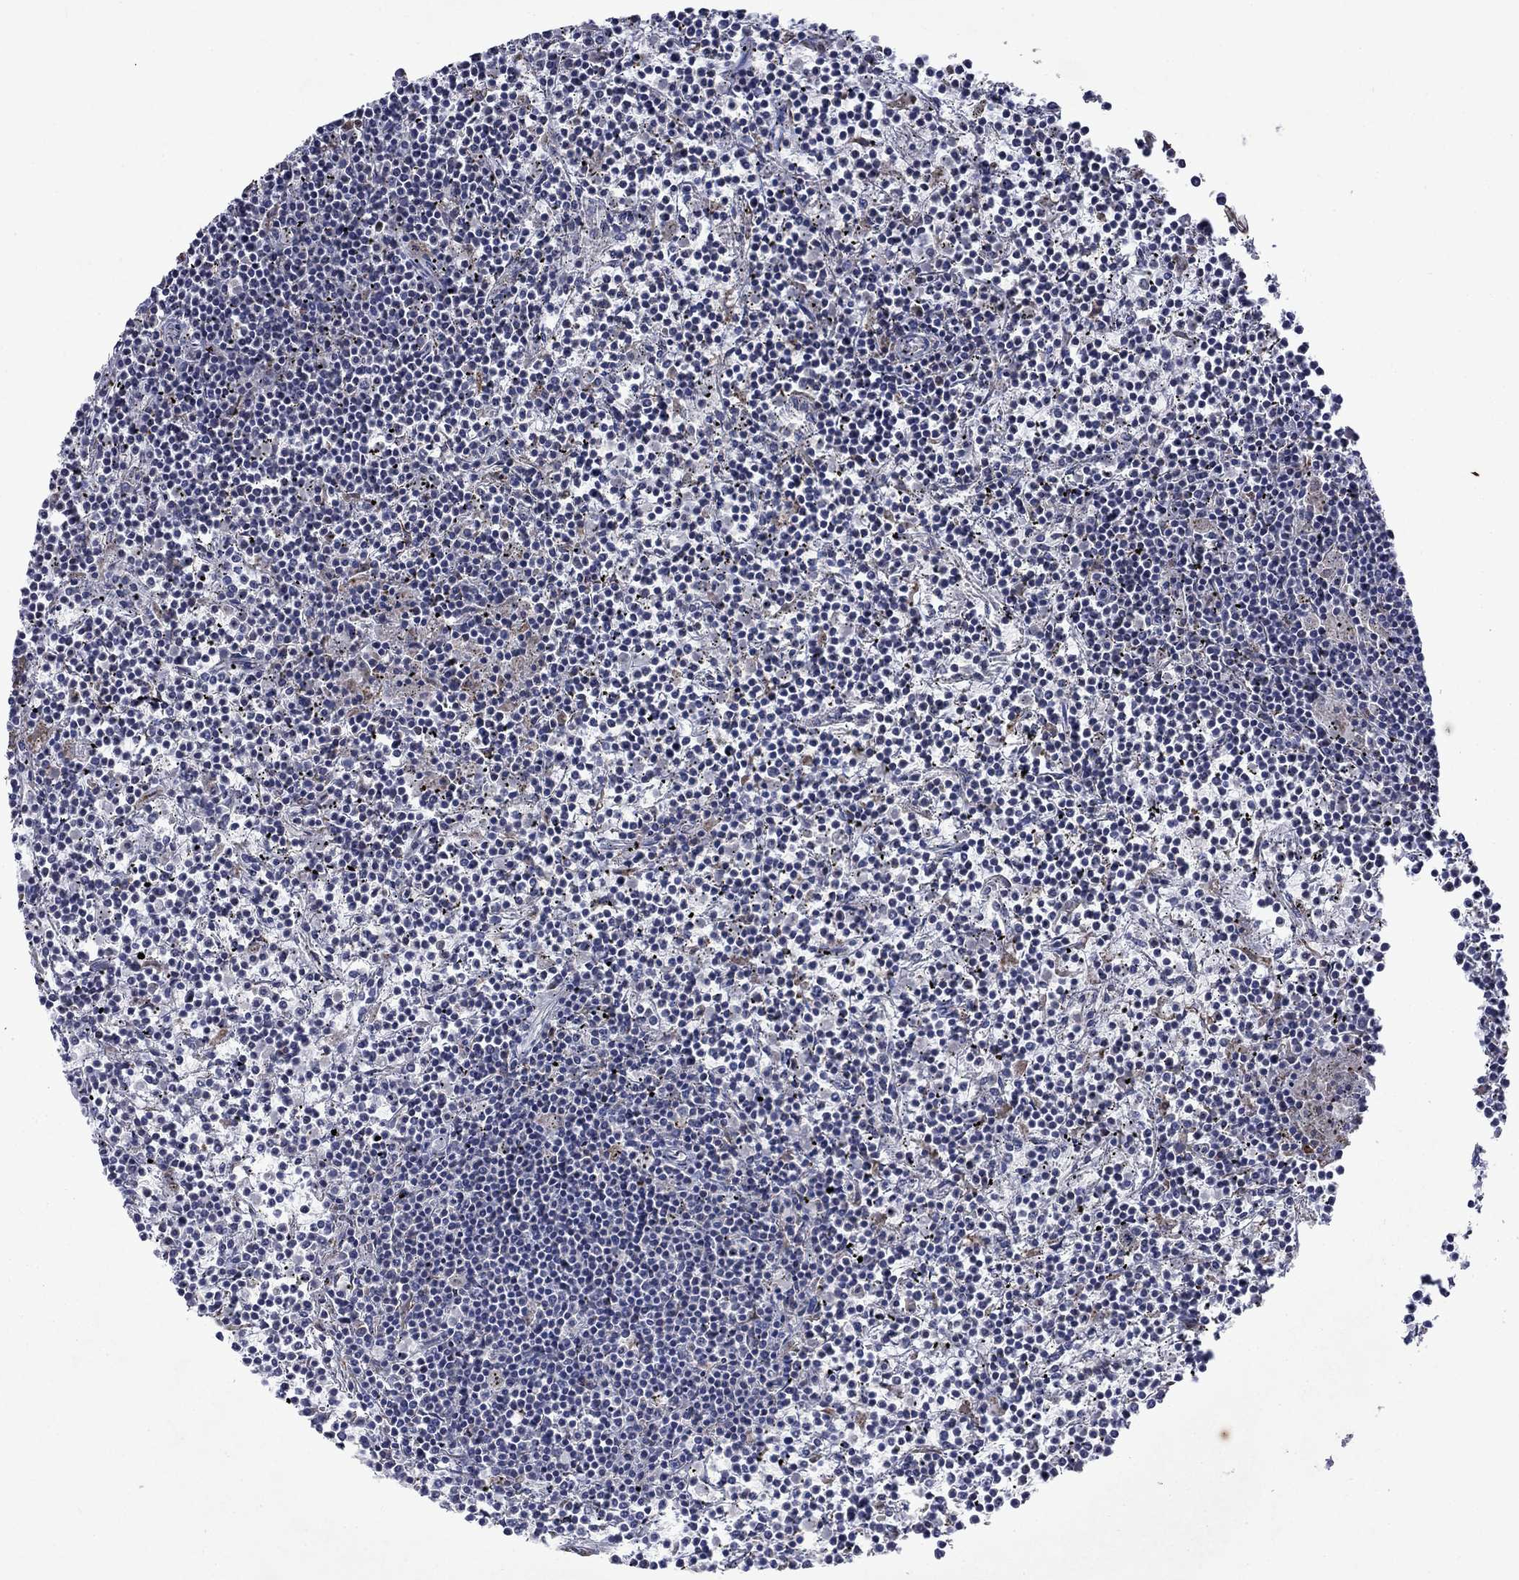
{"staining": {"intensity": "negative", "quantity": "none", "location": "none"}, "tissue": "lymphoma", "cell_type": "Tumor cells", "image_type": "cancer", "snomed": [{"axis": "morphology", "description": "Malignant lymphoma, non-Hodgkin's type, Low grade"}, {"axis": "topography", "description": "Spleen"}], "caption": "Immunohistochemical staining of human lymphoma displays no significant positivity in tumor cells.", "gene": "TMEM97", "patient": {"sex": "female", "age": 19}}